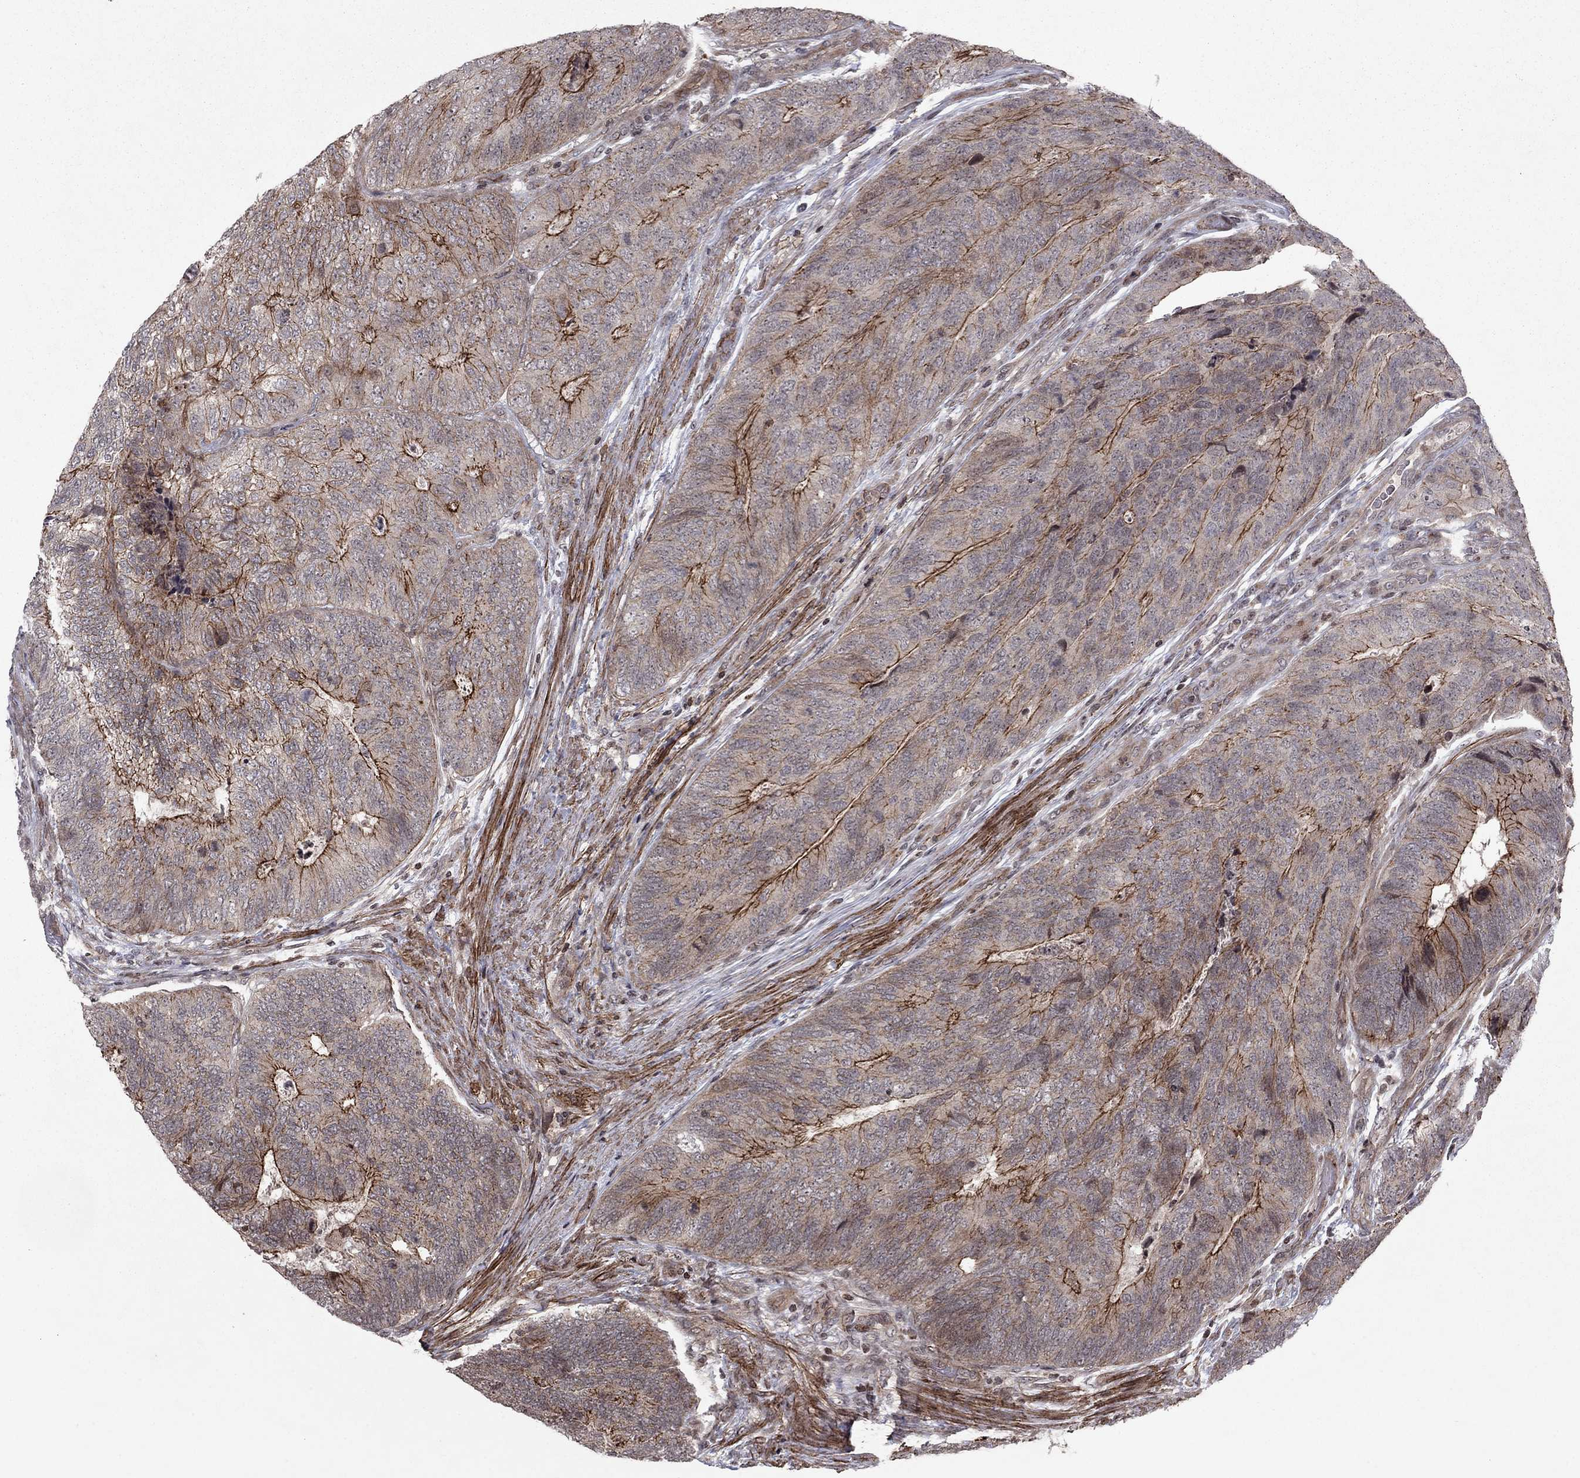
{"staining": {"intensity": "strong", "quantity": "25%-75%", "location": "cytoplasmic/membranous"}, "tissue": "colorectal cancer", "cell_type": "Tumor cells", "image_type": "cancer", "snomed": [{"axis": "morphology", "description": "Adenocarcinoma, NOS"}, {"axis": "topography", "description": "Colon"}], "caption": "About 25%-75% of tumor cells in human colorectal cancer demonstrate strong cytoplasmic/membranous protein staining as visualized by brown immunohistochemical staining.", "gene": "SORBS1", "patient": {"sex": "female", "age": 67}}